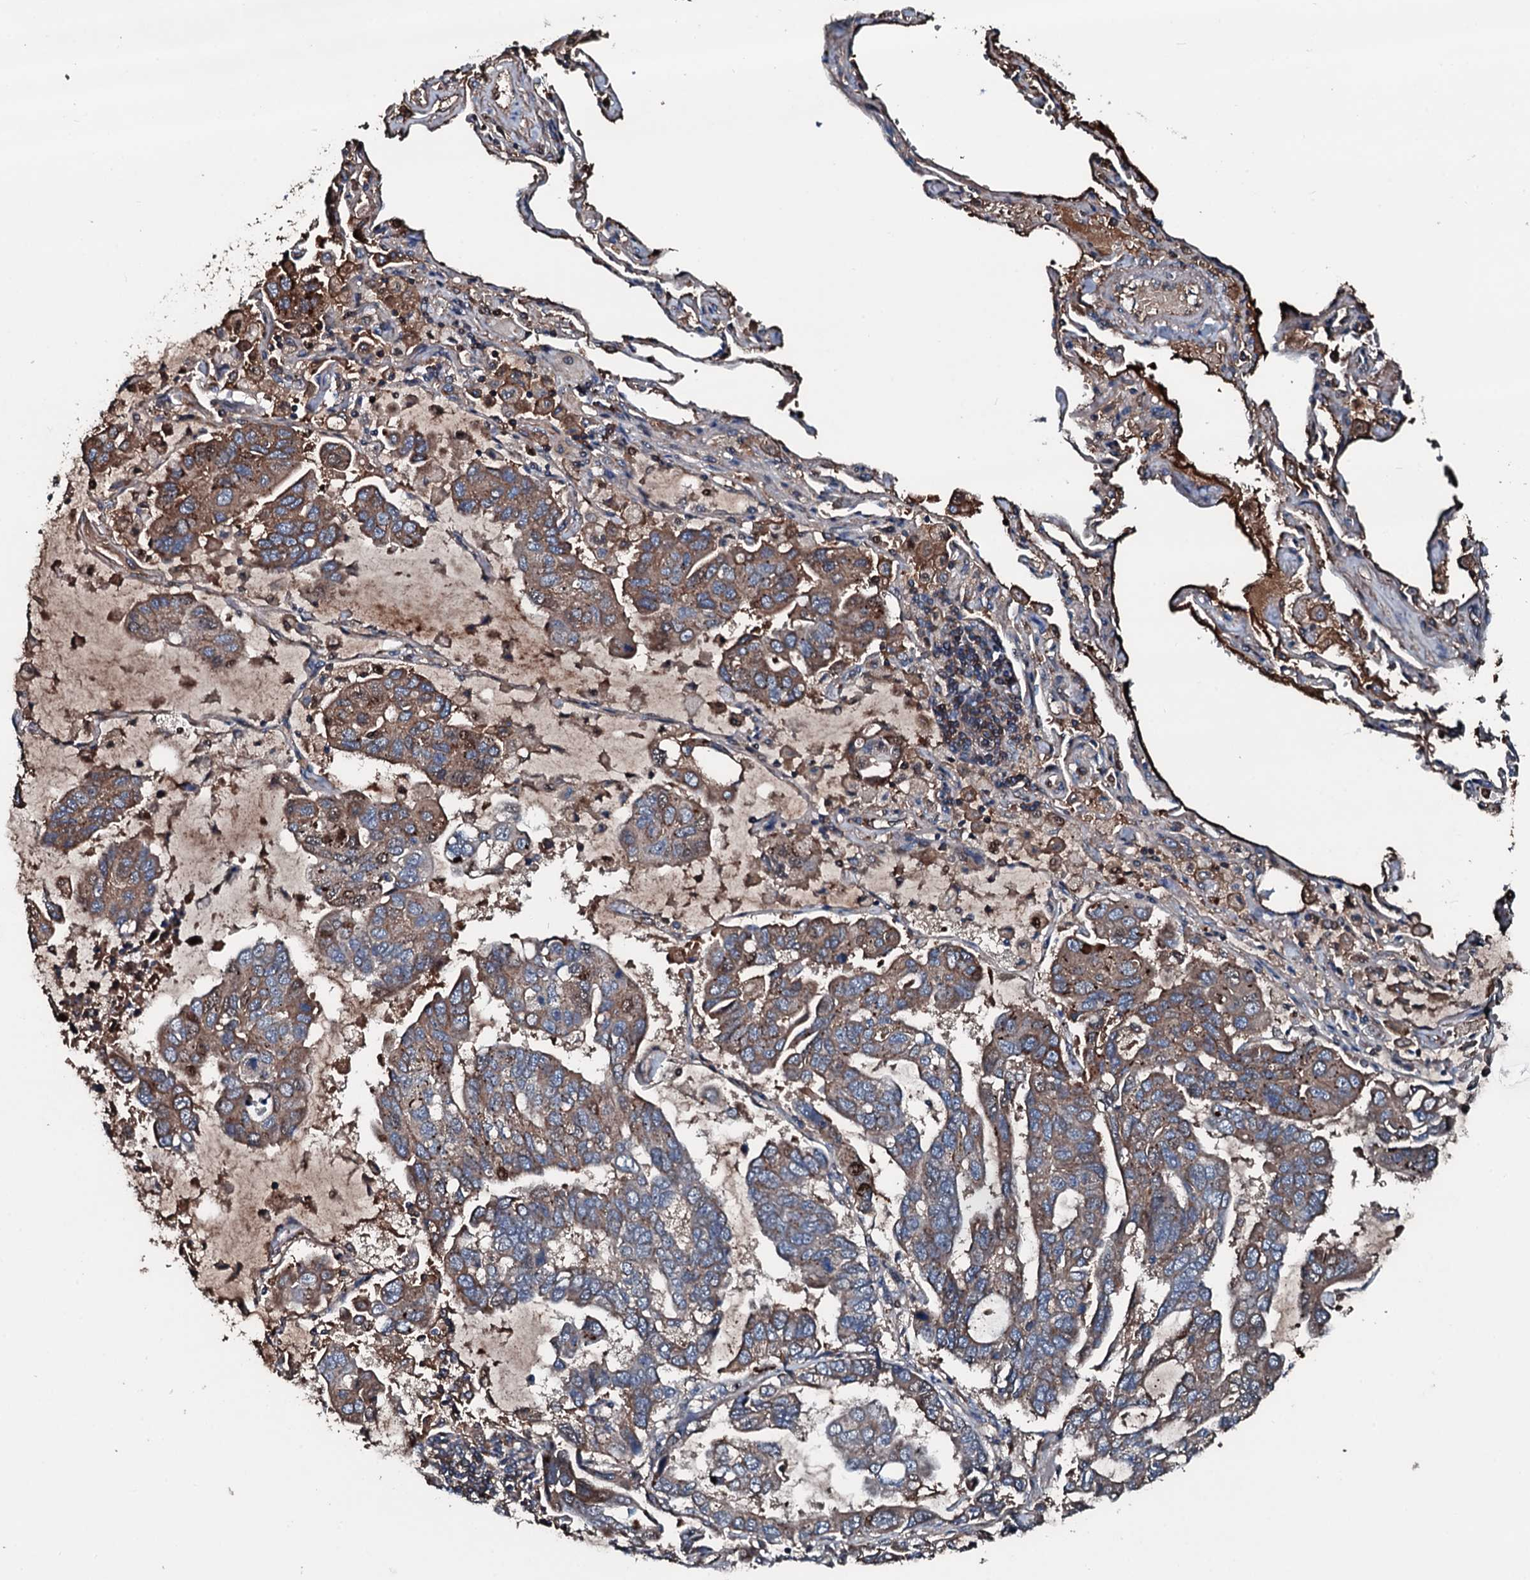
{"staining": {"intensity": "moderate", "quantity": ">75%", "location": "cytoplasmic/membranous"}, "tissue": "lung cancer", "cell_type": "Tumor cells", "image_type": "cancer", "snomed": [{"axis": "morphology", "description": "Adenocarcinoma, NOS"}, {"axis": "topography", "description": "Lung"}], "caption": "There is medium levels of moderate cytoplasmic/membranous expression in tumor cells of lung adenocarcinoma, as demonstrated by immunohistochemical staining (brown color).", "gene": "AARS1", "patient": {"sex": "male", "age": 64}}